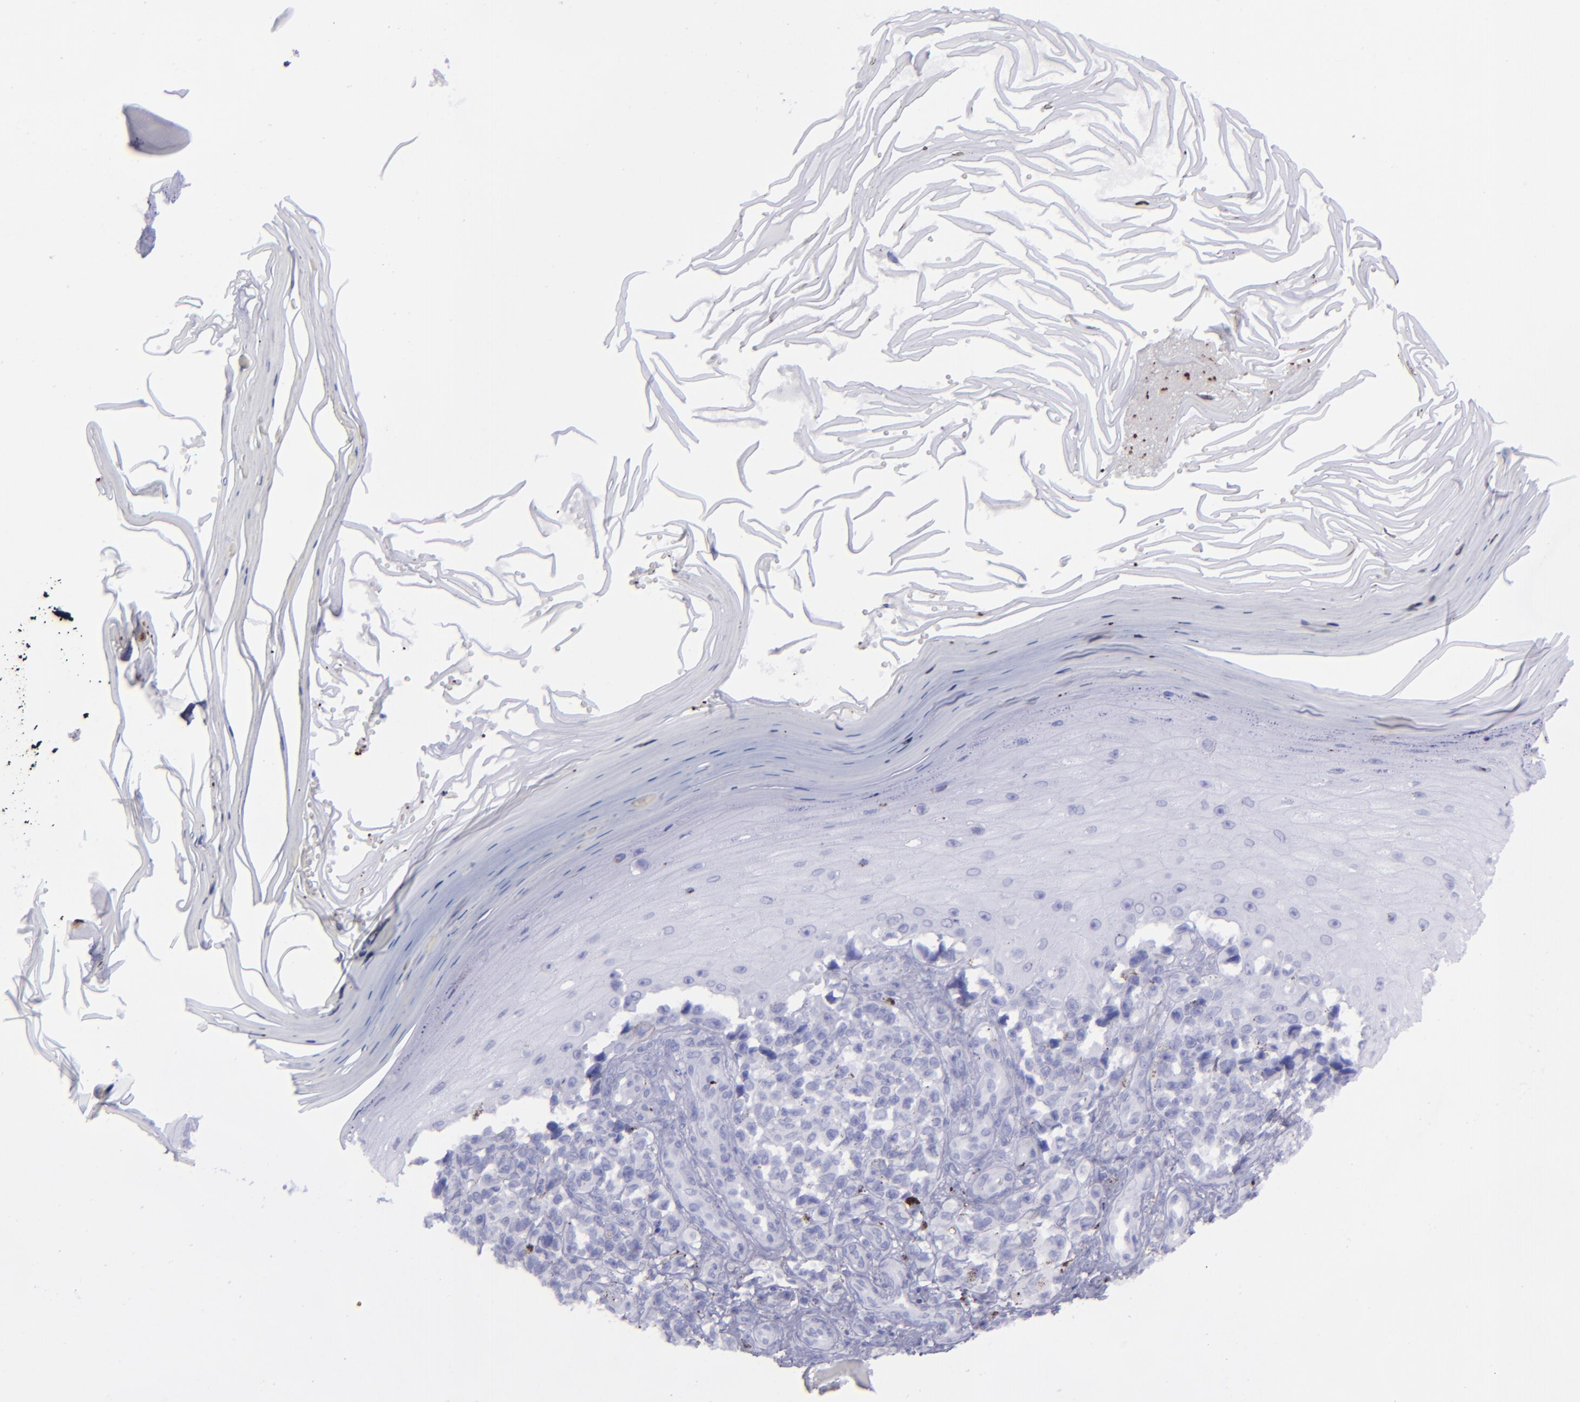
{"staining": {"intensity": "negative", "quantity": "none", "location": "none"}, "tissue": "melanoma", "cell_type": "Tumor cells", "image_type": "cancer", "snomed": [{"axis": "morphology", "description": "Malignant melanoma, NOS"}, {"axis": "topography", "description": "Skin"}], "caption": "This is an IHC micrograph of human malignant melanoma. There is no positivity in tumor cells.", "gene": "EFCAB13", "patient": {"sex": "female", "age": 82}}